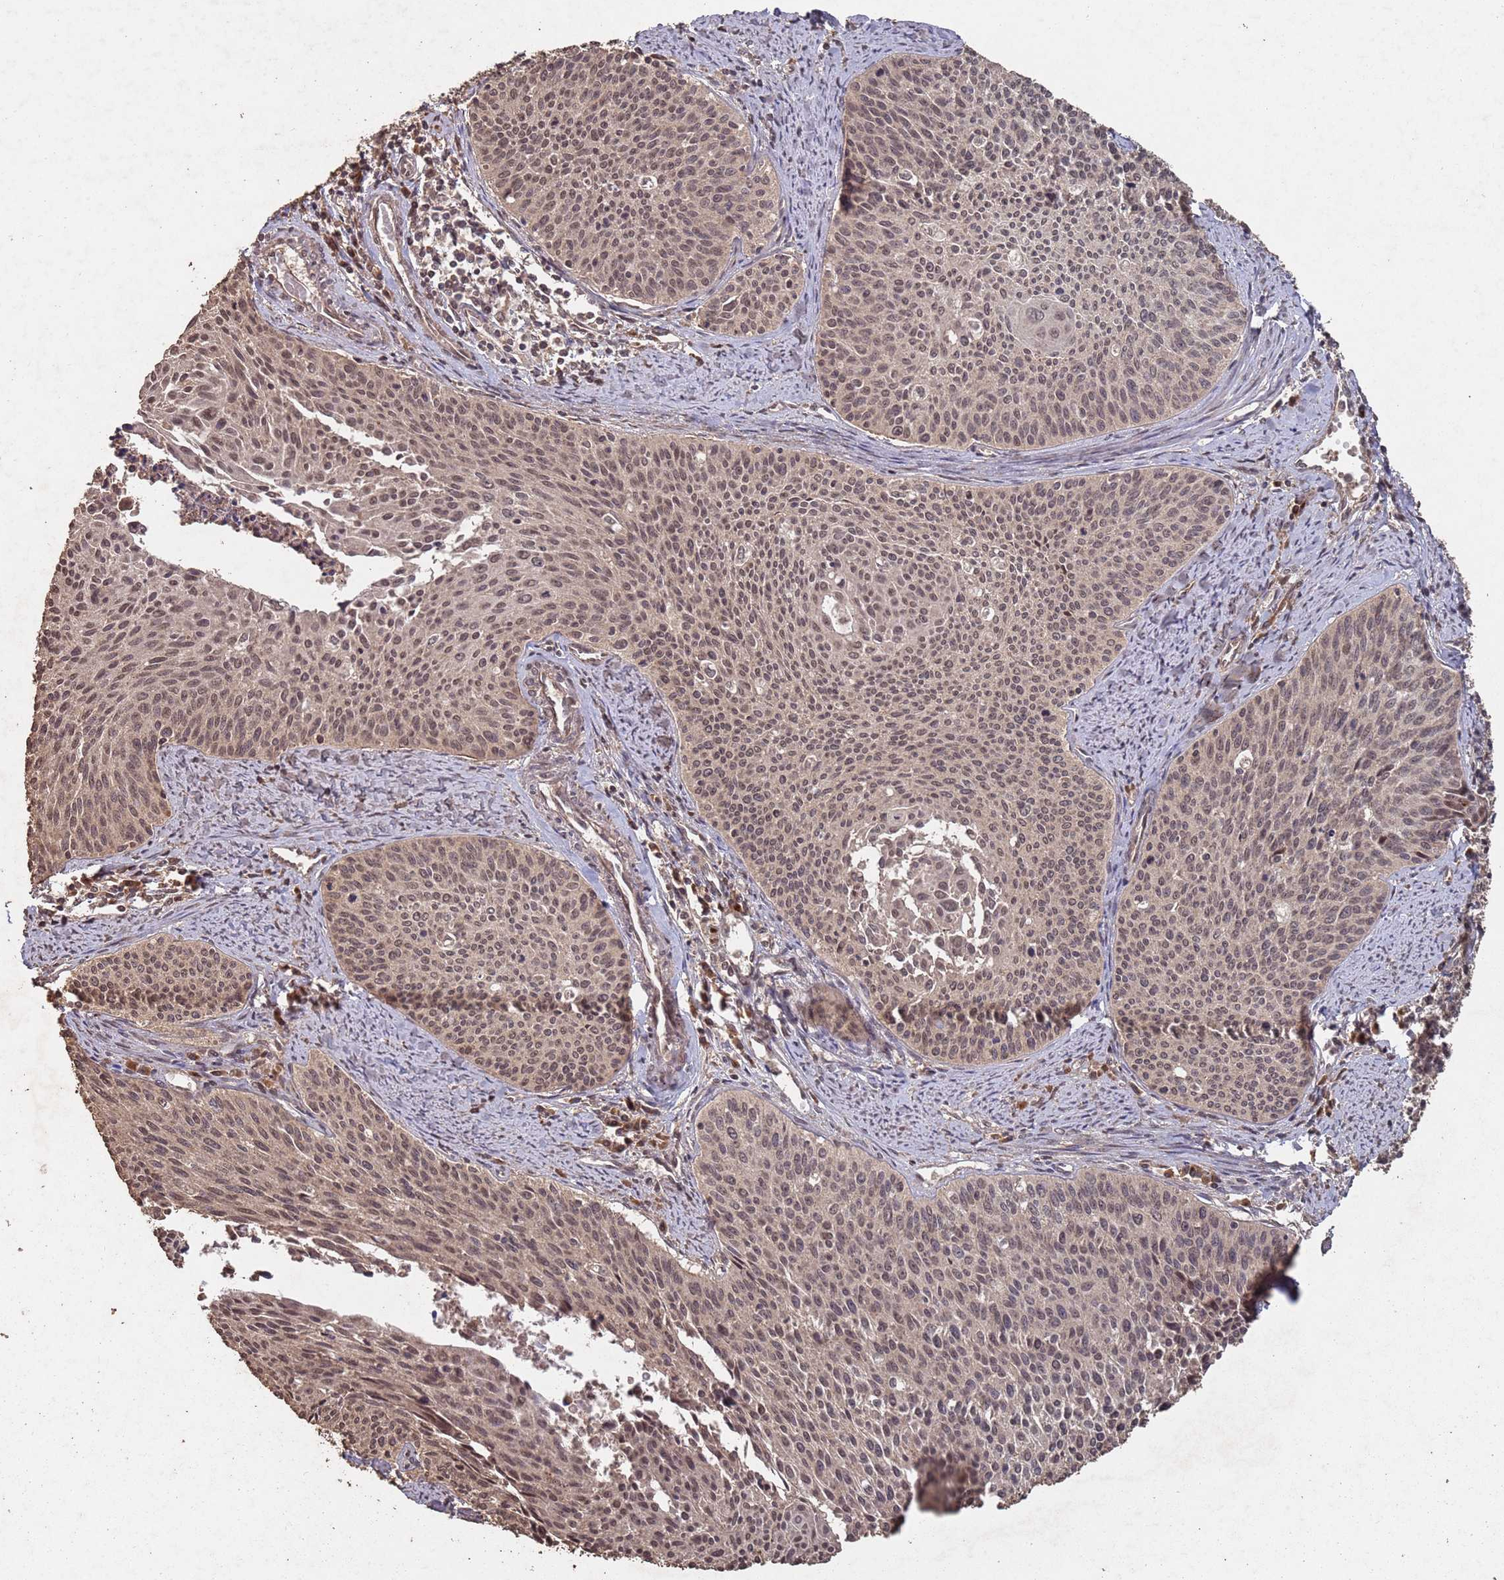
{"staining": {"intensity": "moderate", "quantity": ">75%", "location": "nuclear"}, "tissue": "cervical cancer", "cell_type": "Tumor cells", "image_type": "cancer", "snomed": [{"axis": "morphology", "description": "Squamous cell carcinoma, NOS"}, {"axis": "topography", "description": "Cervix"}], "caption": "Moderate nuclear expression is seen in approximately >75% of tumor cells in cervical squamous cell carcinoma.", "gene": "FRAT1", "patient": {"sex": "female", "age": 55}}